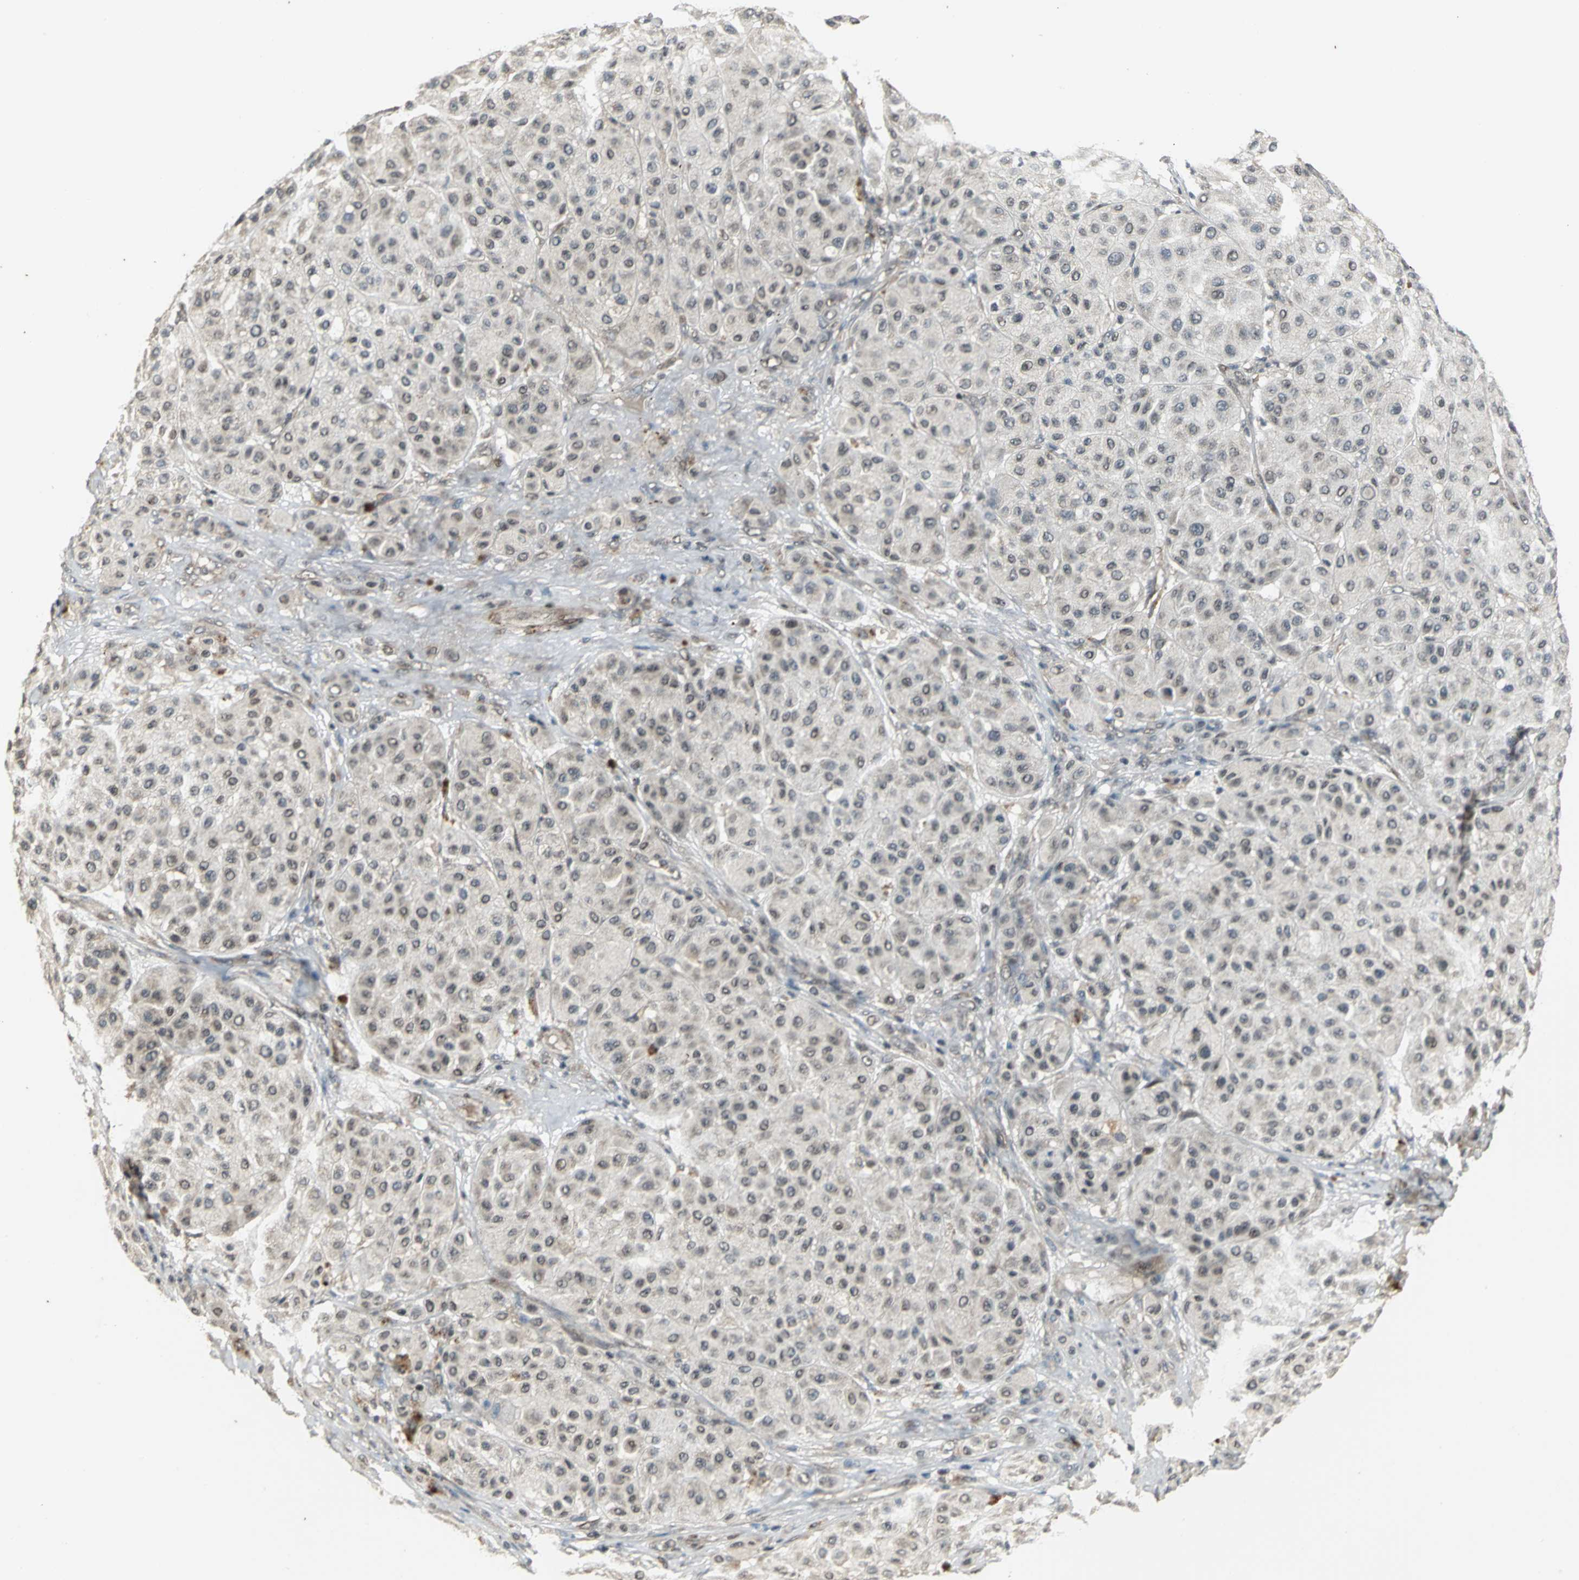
{"staining": {"intensity": "weak", "quantity": "<25%", "location": "cytoplasmic/membranous"}, "tissue": "melanoma", "cell_type": "Tumor cells", "image_type": "cancer", "snomed": [{"axis": "morphology", "description": "Normal tissue, NOS"}, {"axis": "morphology", "description": "Malignant melanoma, Metastatic site"}, {"axis": "topography", "description": "Skin"}], "caption": "A micrograph of human melanoma is negative for staining in tumor cells.", "gene": "NOTCH3", "patient": {"sex": "male", "age": 41}}